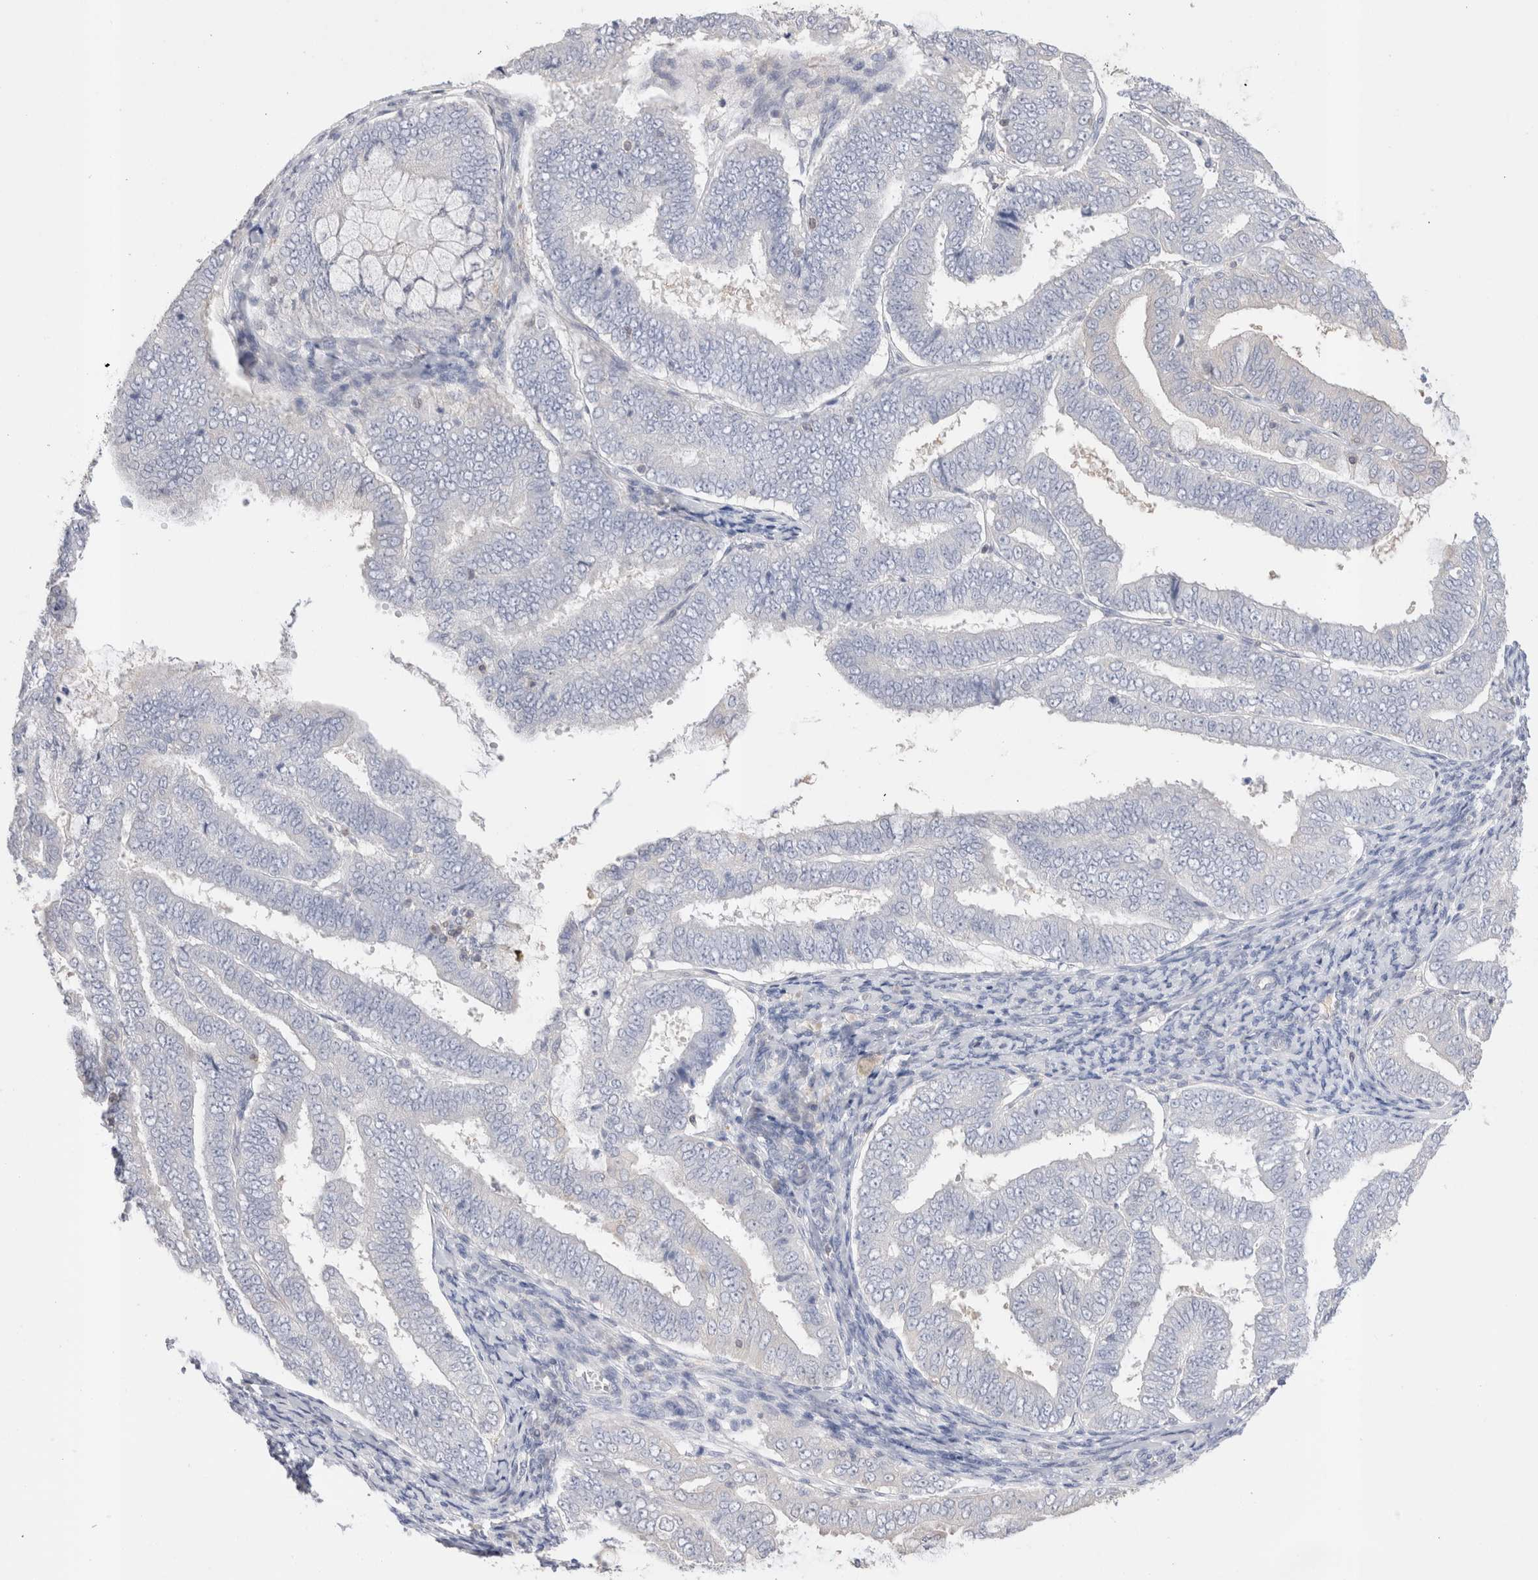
{"staining": {"intensity": "negative", "quantity": "none", "location": "none"}, "tissue": "endometrial cancer", "cell_type": "Tumor cells", "image_type": "cancer", "snomed": [{"axis": "morphology", "description": "Adenocarcinoma, NOS"}, {"axis": "topography", "description": "Endometrium"}], "caption": "Endometrial cancer (adenocarcinoma) was stained to show a protein in brown. There is no significant positivity in tumor cells.", "gene": "CAPN2", "patient": {"sex": "female", "age": 63}}